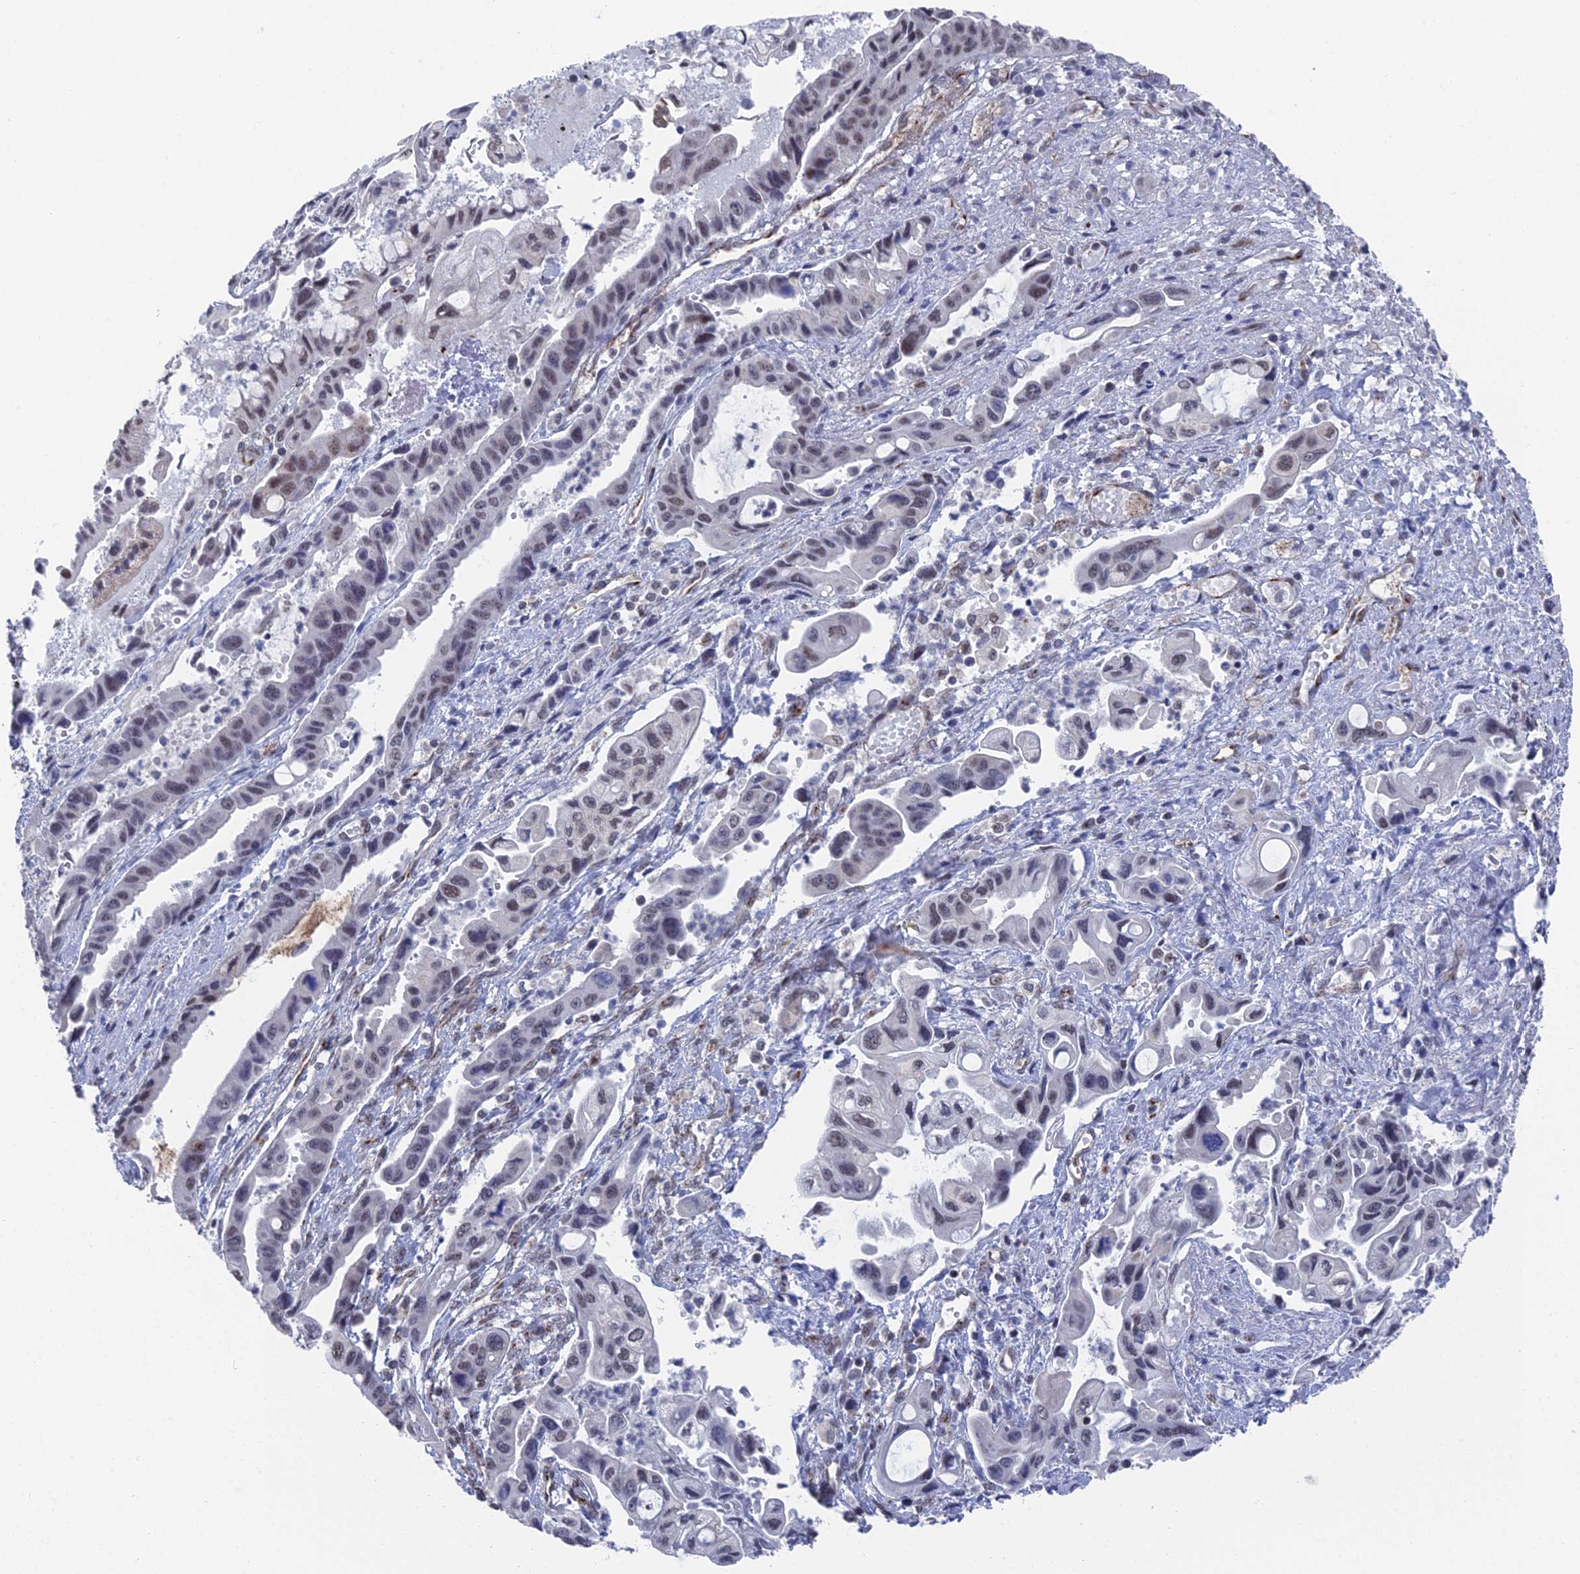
{"staining": {"intensity": "weak", "quantity": "25%-75%", "location": "cytoplasmic/membranous,nuclear"}, "tissue": "pancreatic cancer", "cell_type": "Tumor cells", "image_type": "cancer", "snomed": [{"axis": "morphology", "description": "Adenocarcinoma, NOS"}, {"axis": "topography", "description": "Pancreas"}], "caption": "Tumor cells reveal weak cytoplasmic/membranous and nuclear expression in about 25%-75% of cells in pancreatic cancer (adenocarcinoma).", "gene": "FHIP2A", "patient": {"sex": "female", "age": 50}}